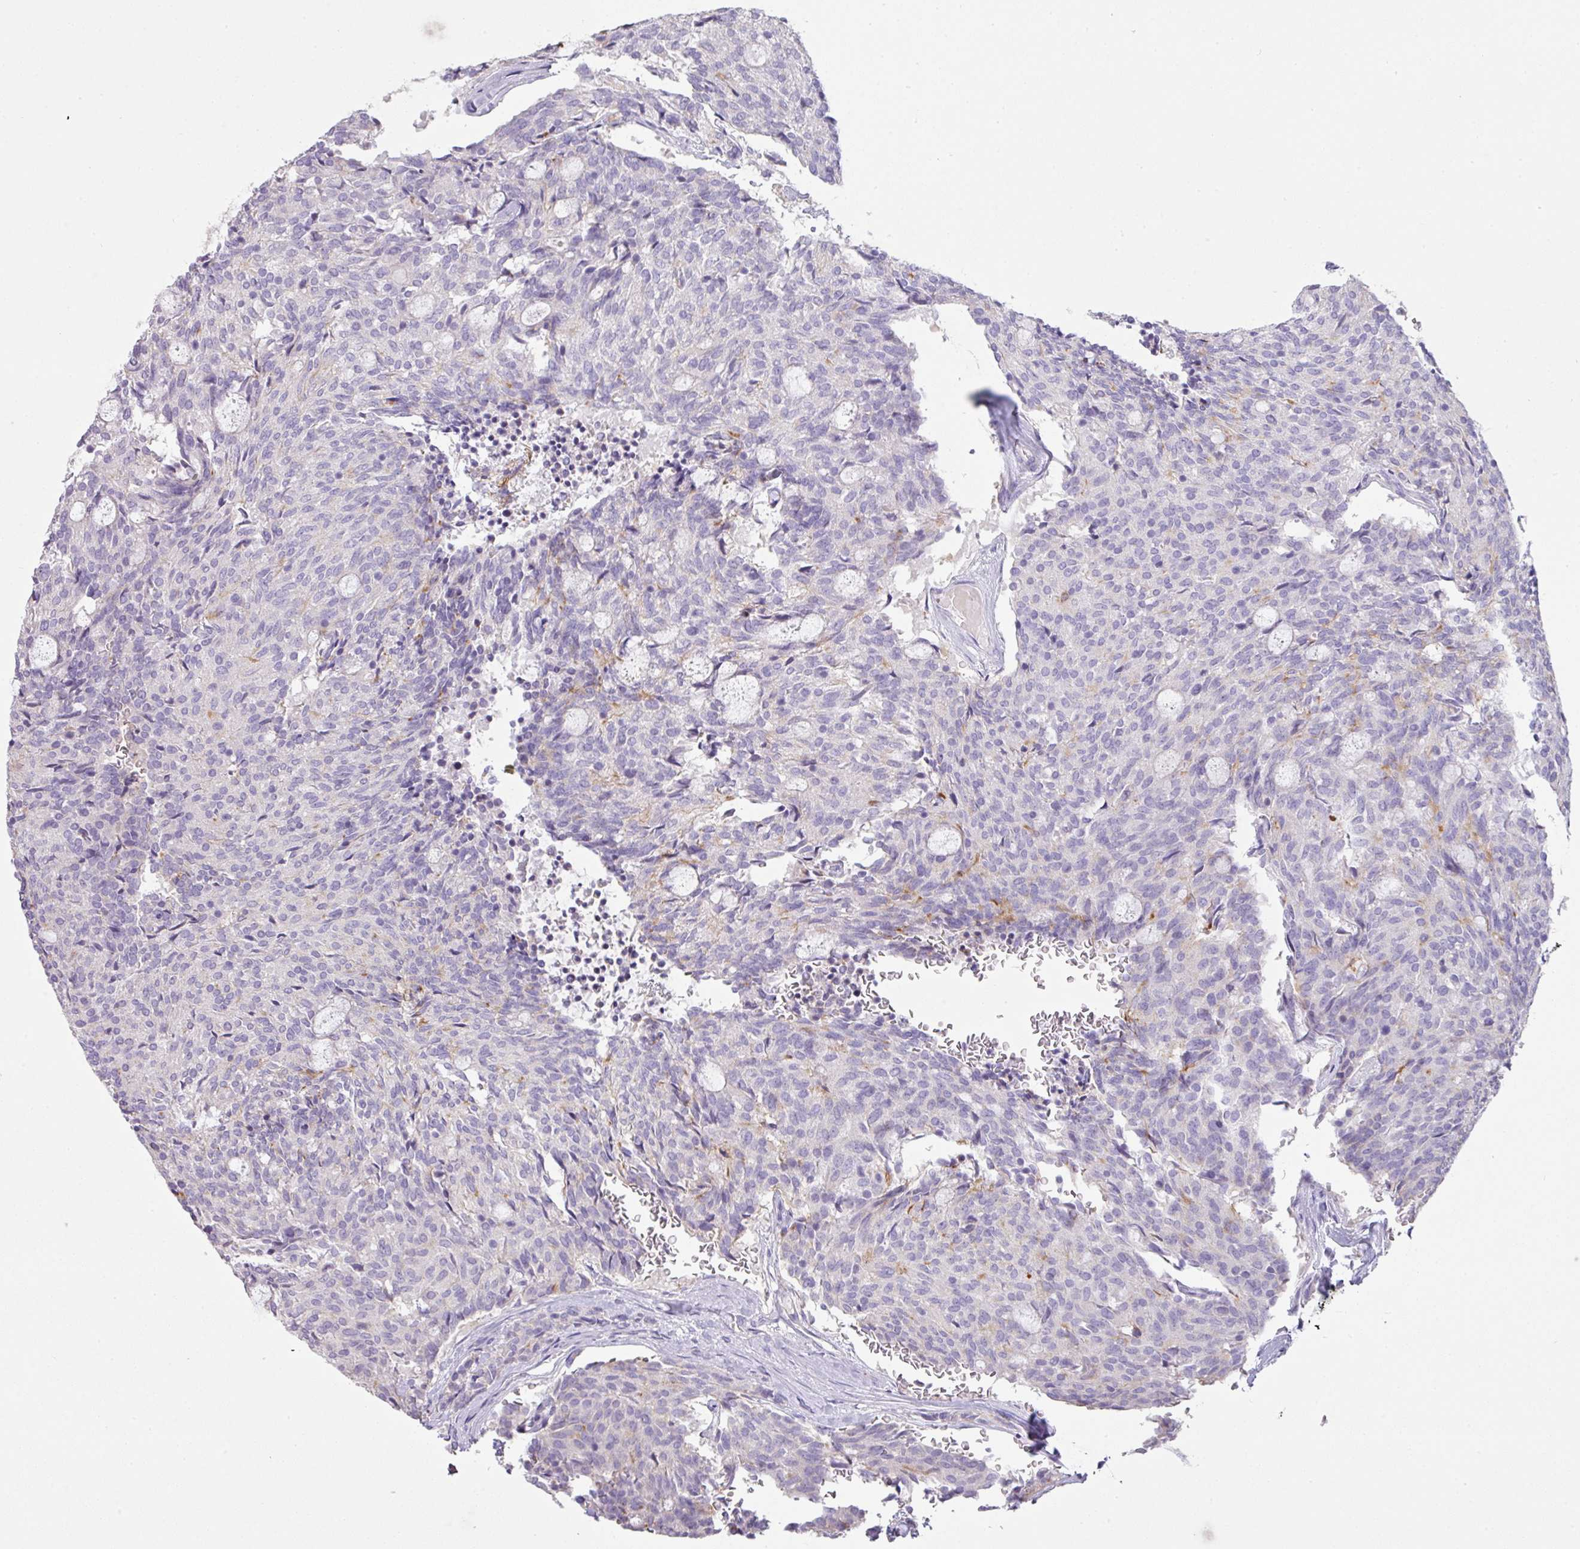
{"staining": {"intensity": "negative", "quantity": "none", "location": "none"}, "tissue": "carcinoid", "cell_type": "Tumor cells", "image_type": "cancer", "snomed": [{"axis": "morphology", "description": "Carcinoid, malignant, NOS"}, {"axis": "topography", "description": "Pancreas"}], "caption": "Immunohistochemical staining of carcinoid shows no significant expression in tumor cells.", "gene": "OR6C6", "patient": {"sex": "female", "age": 54}}